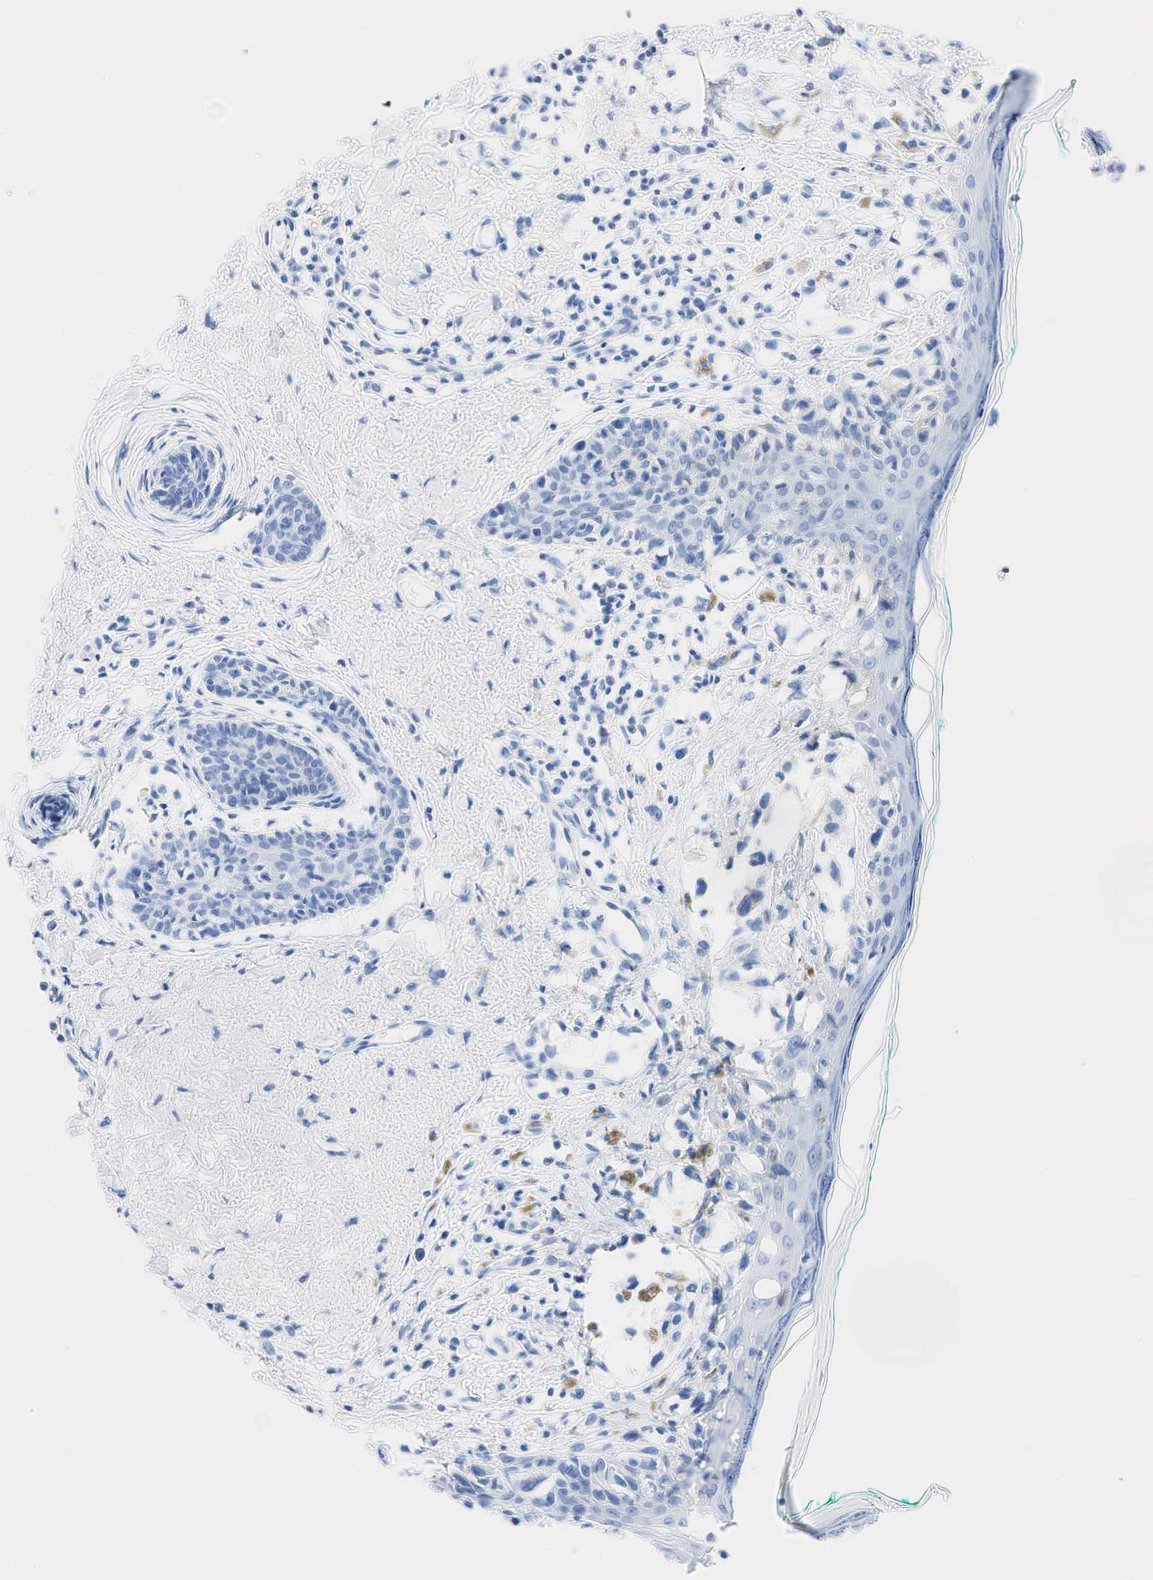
{"staining": {"intensity": "negative", "quantity": "none", "location": "none"}, "tissue": "melanoma", "cell_type": "Tumor cells", "image_type": "cancer", "snomed": [{"axis": "morphology", "description": "Malignant melanoma, NOS"}, {"axis": "topography", "description": "Skin"}], "caption": "Histopathology image shows no protein expression in tumor cells of malignant melanoma tissue.", "gene": "INHA", "patient": {"sex": "male", "age": 80}}